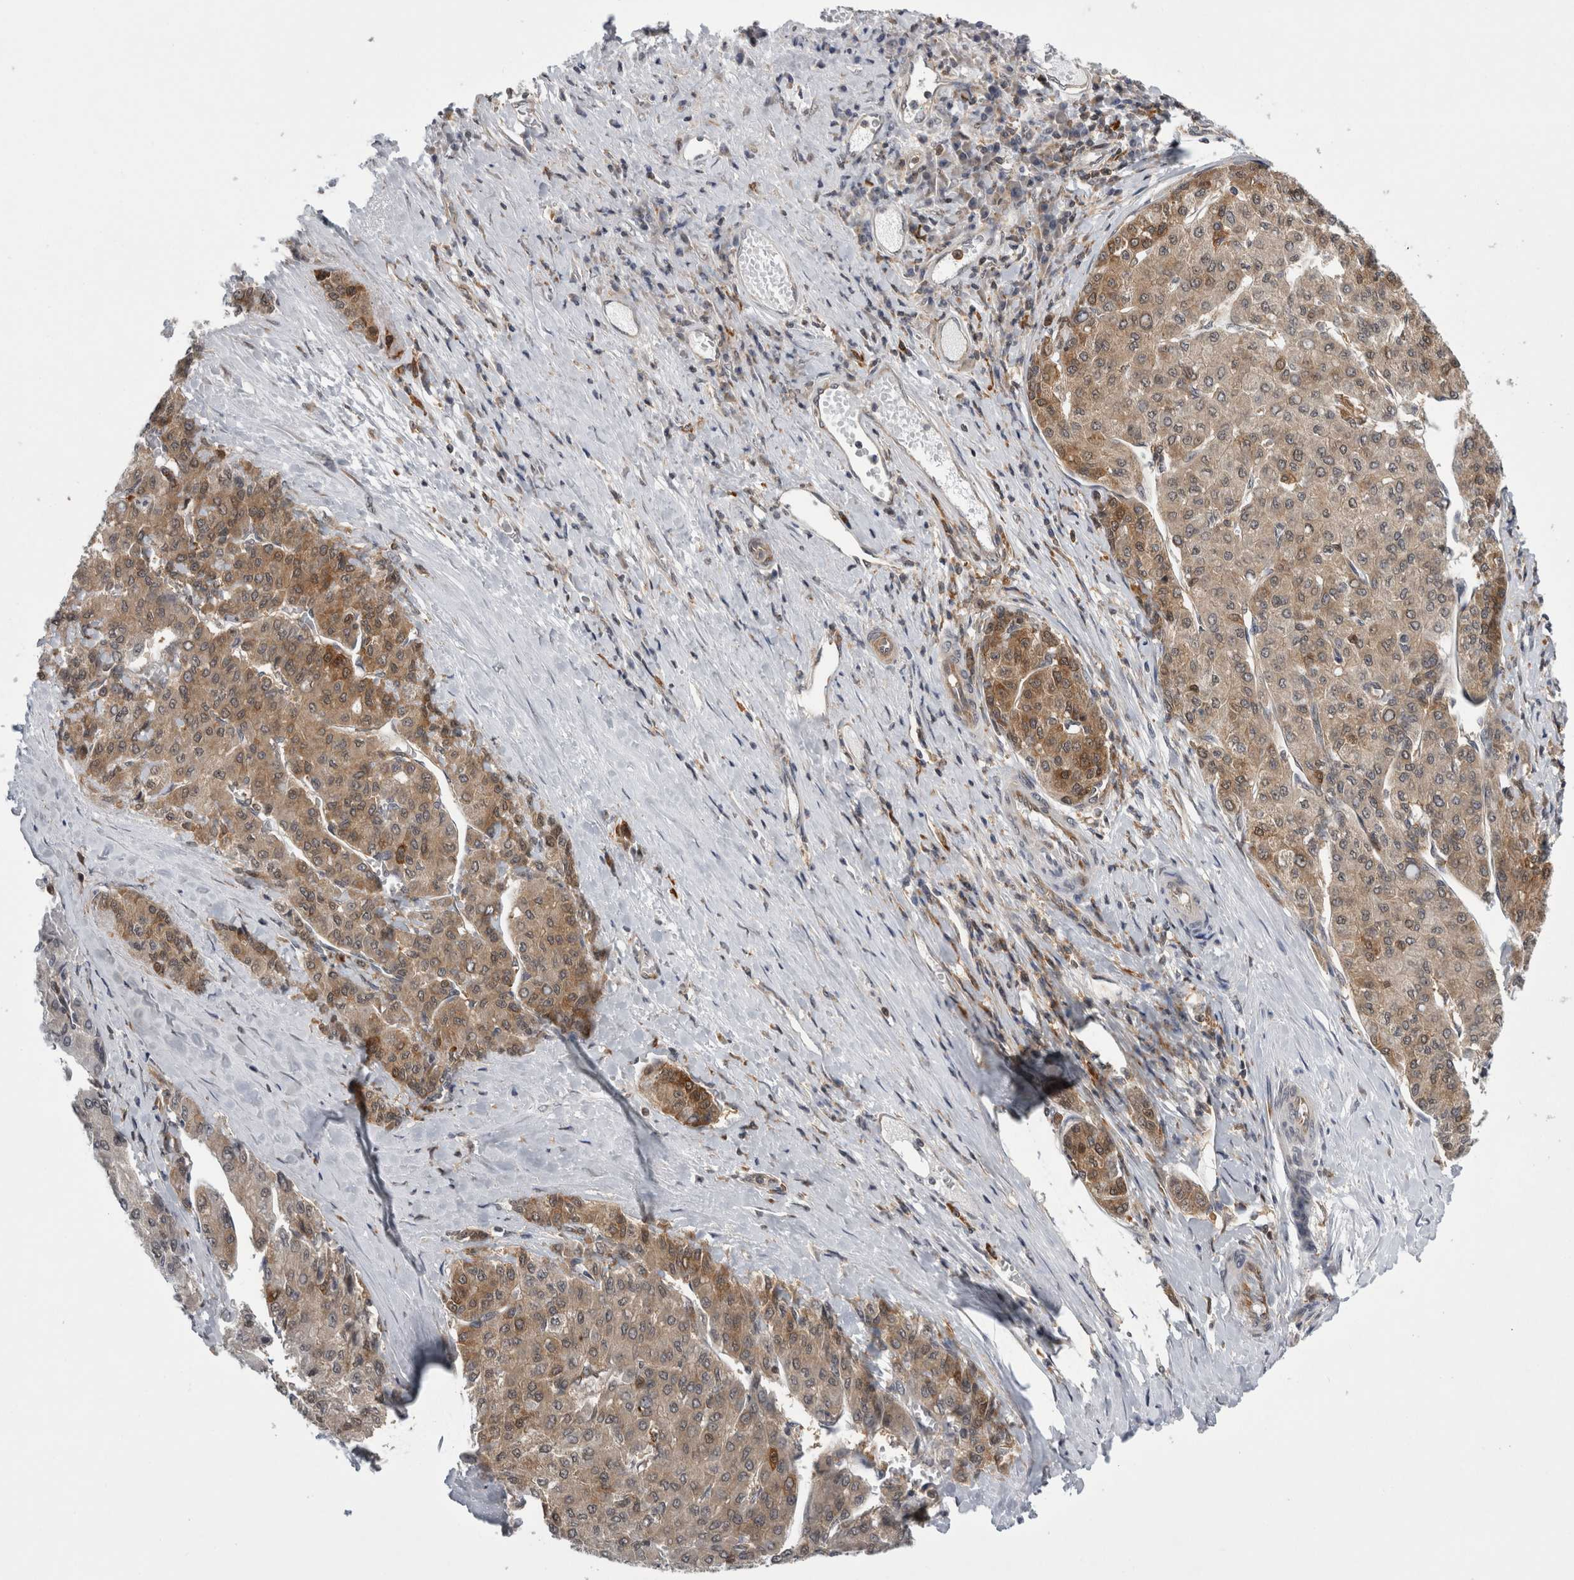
{"staining": {"intensity": "moderate", "quantity": "25%-75%", "location": "cytoplasmic/membranous"}, "tissue": "liver cancer", "cell_type": "Tumor cells", "image_type": "cancer", "snomed": [{"axis": "morphology", "description": "Carcinoma, Hepatocellular, NOS"}, {"axis": "topography", "description": "Liver"}], "caption": "A high-resolution photomicrograph shows immunohistochemistry staining of liver hepatocellular carcinoma, which reveals moderate cytoplasmic/membranous expression in about 25%-75% of tumor cells.", "gene": "CACYBP", "patient": {"sex": "male", "age": 65}}